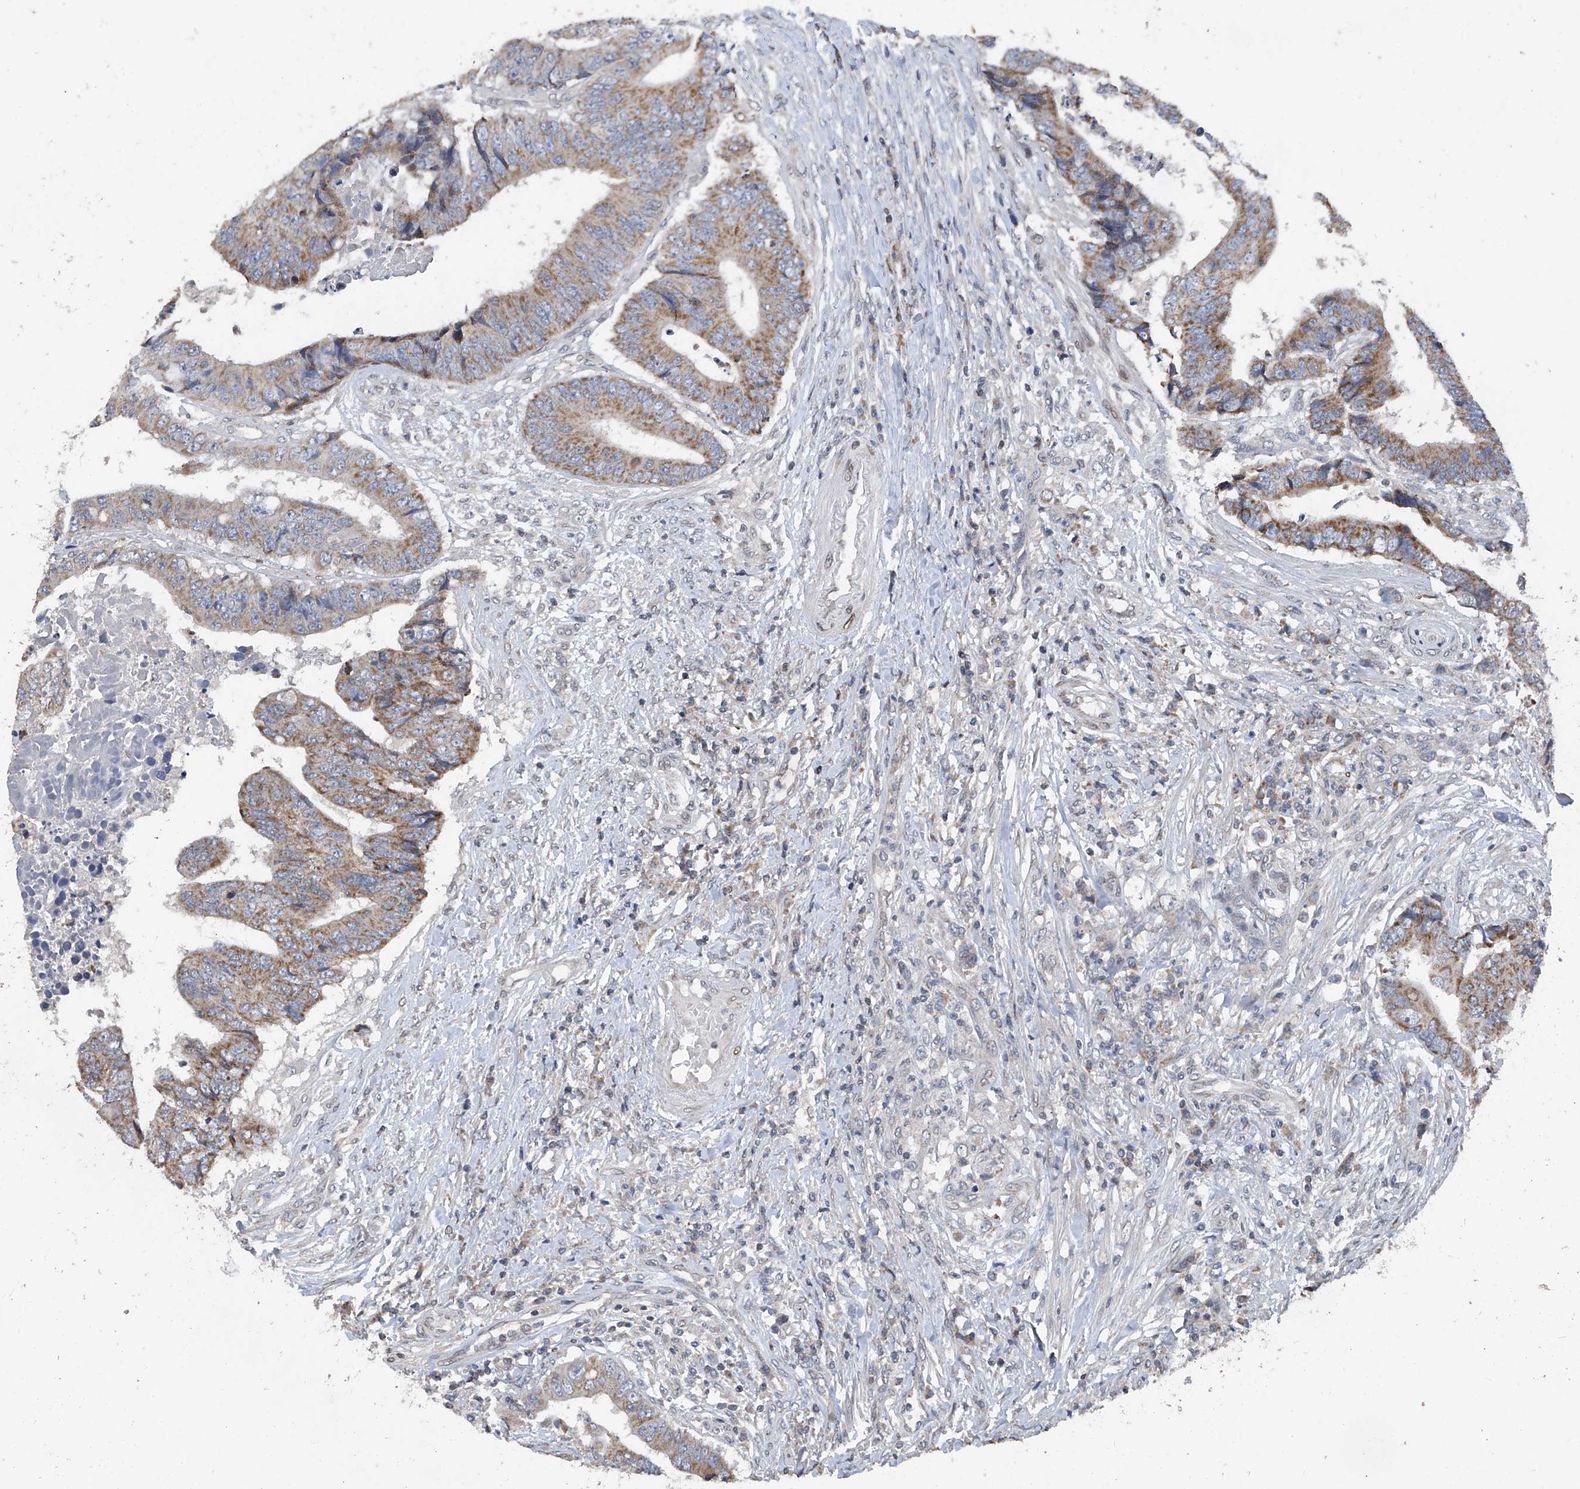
{"staining": {"intensity": "moderate", "quantity": ">75%", "location": "cytoplasmic/membranous"}, "tissue": "colorectal cancer", "cell_type": "Tumor cells", "image_type": "cancer", "snomed": [{"axis": "morphology", "description": "Adenocarcinoma, NOS"}, {"axis": "topography", "description": "Rectum"}], "caption": "A medium amount of moderate cytoplasmic/membranous expression is appreciated in approximately >75% of tumor cells in adenocarcinoma (colorectal) tissue. (DAB (3,3'-diaminobenzidine) IHC, brown staining for protein, blue staining for nuclei).", "gene": "BCKDHB", "patient": {"sex": "male", "age": 84}}